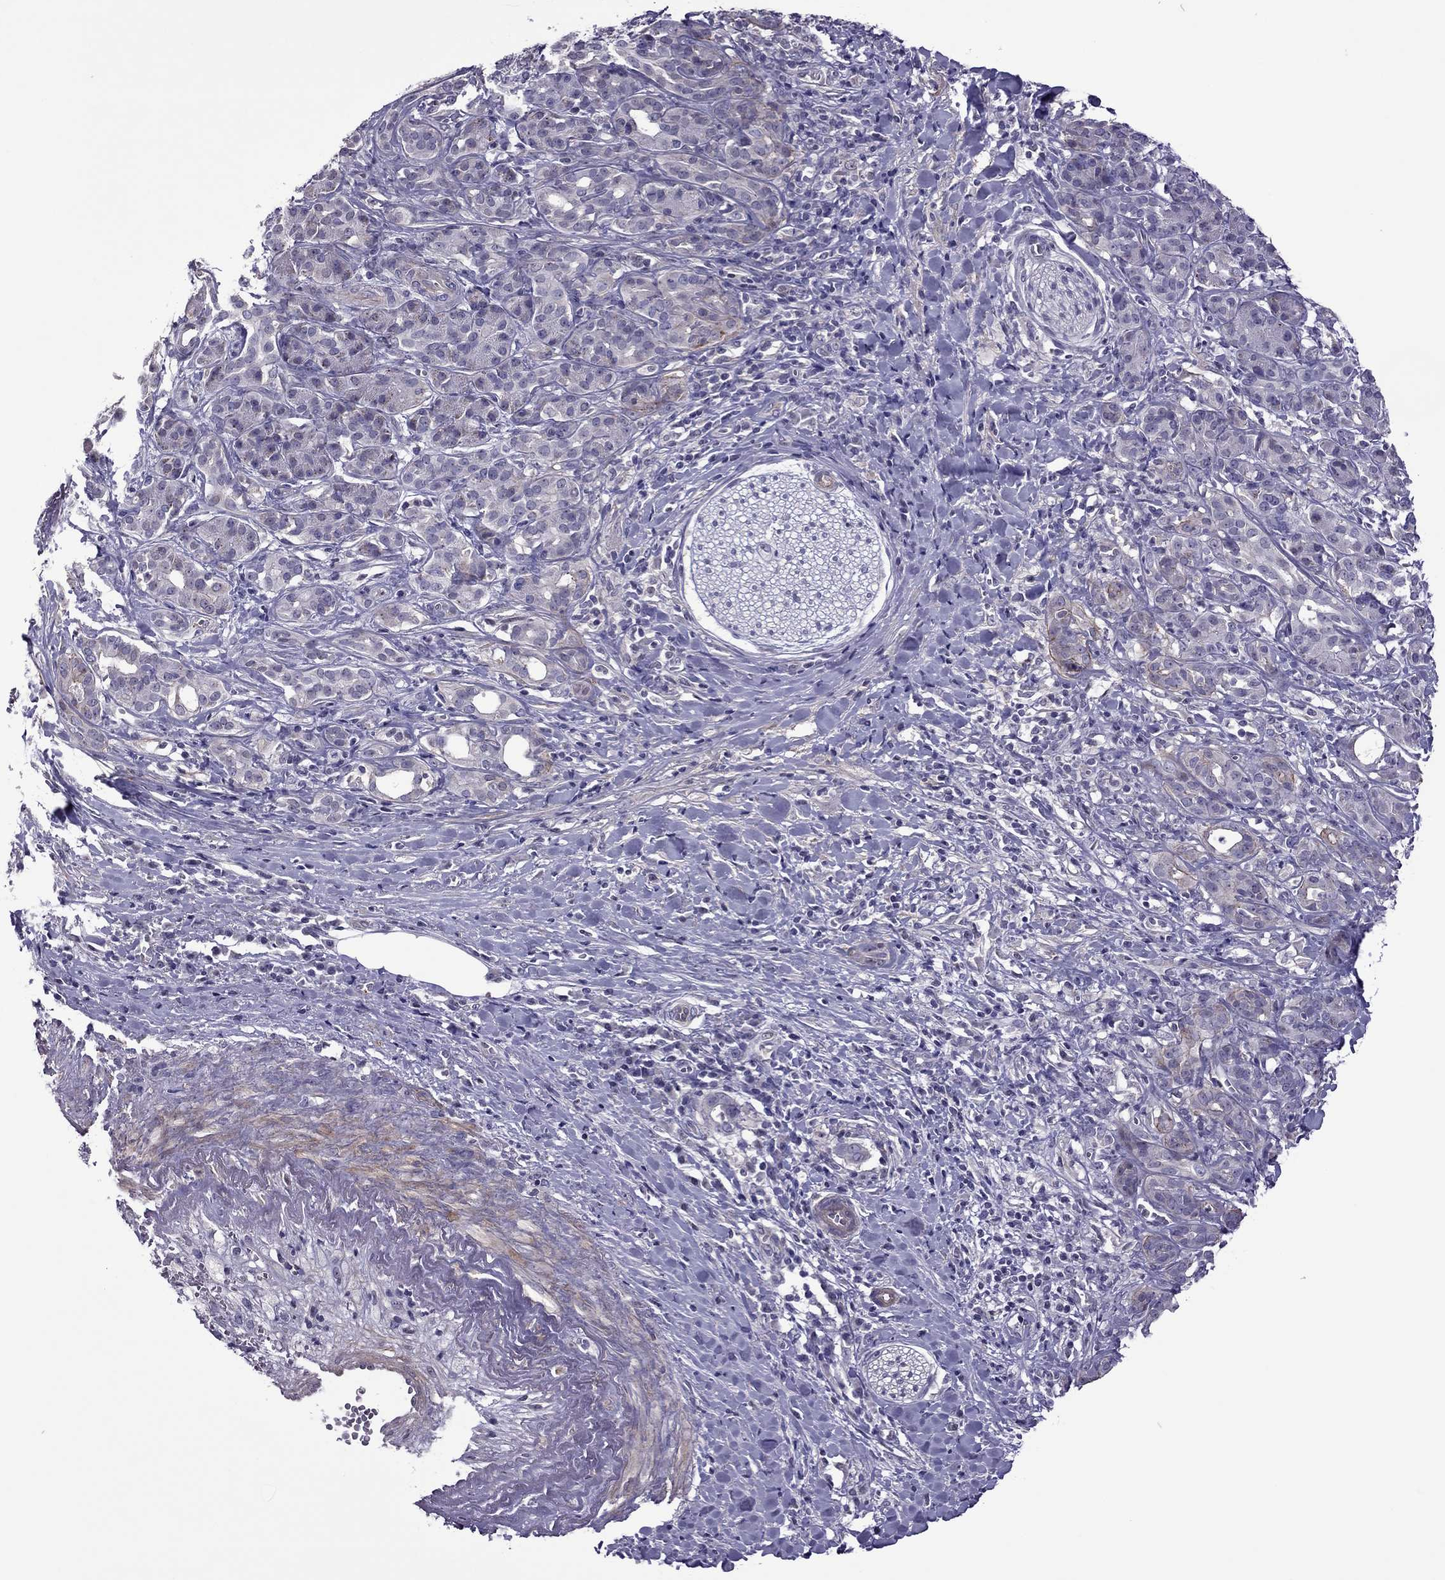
{"staining": {"intensity": "negative", "quantity": "none", "location": "none"}, "tissue": "pancreatic cancer", "cell_type": "Tumor cells", "image_type": "cancer", "snomed": [{"axis": "morphology", "description": "Adenocarcinoma, NOS"}, {"axis": "topography", "description": "Pancreas"}], "caption": "Tumor cells show no significant expression in adenocarcinoma (pancreatic).", "gene": "SLC16A8", "patient": {"sex": "male", "age": 61}}